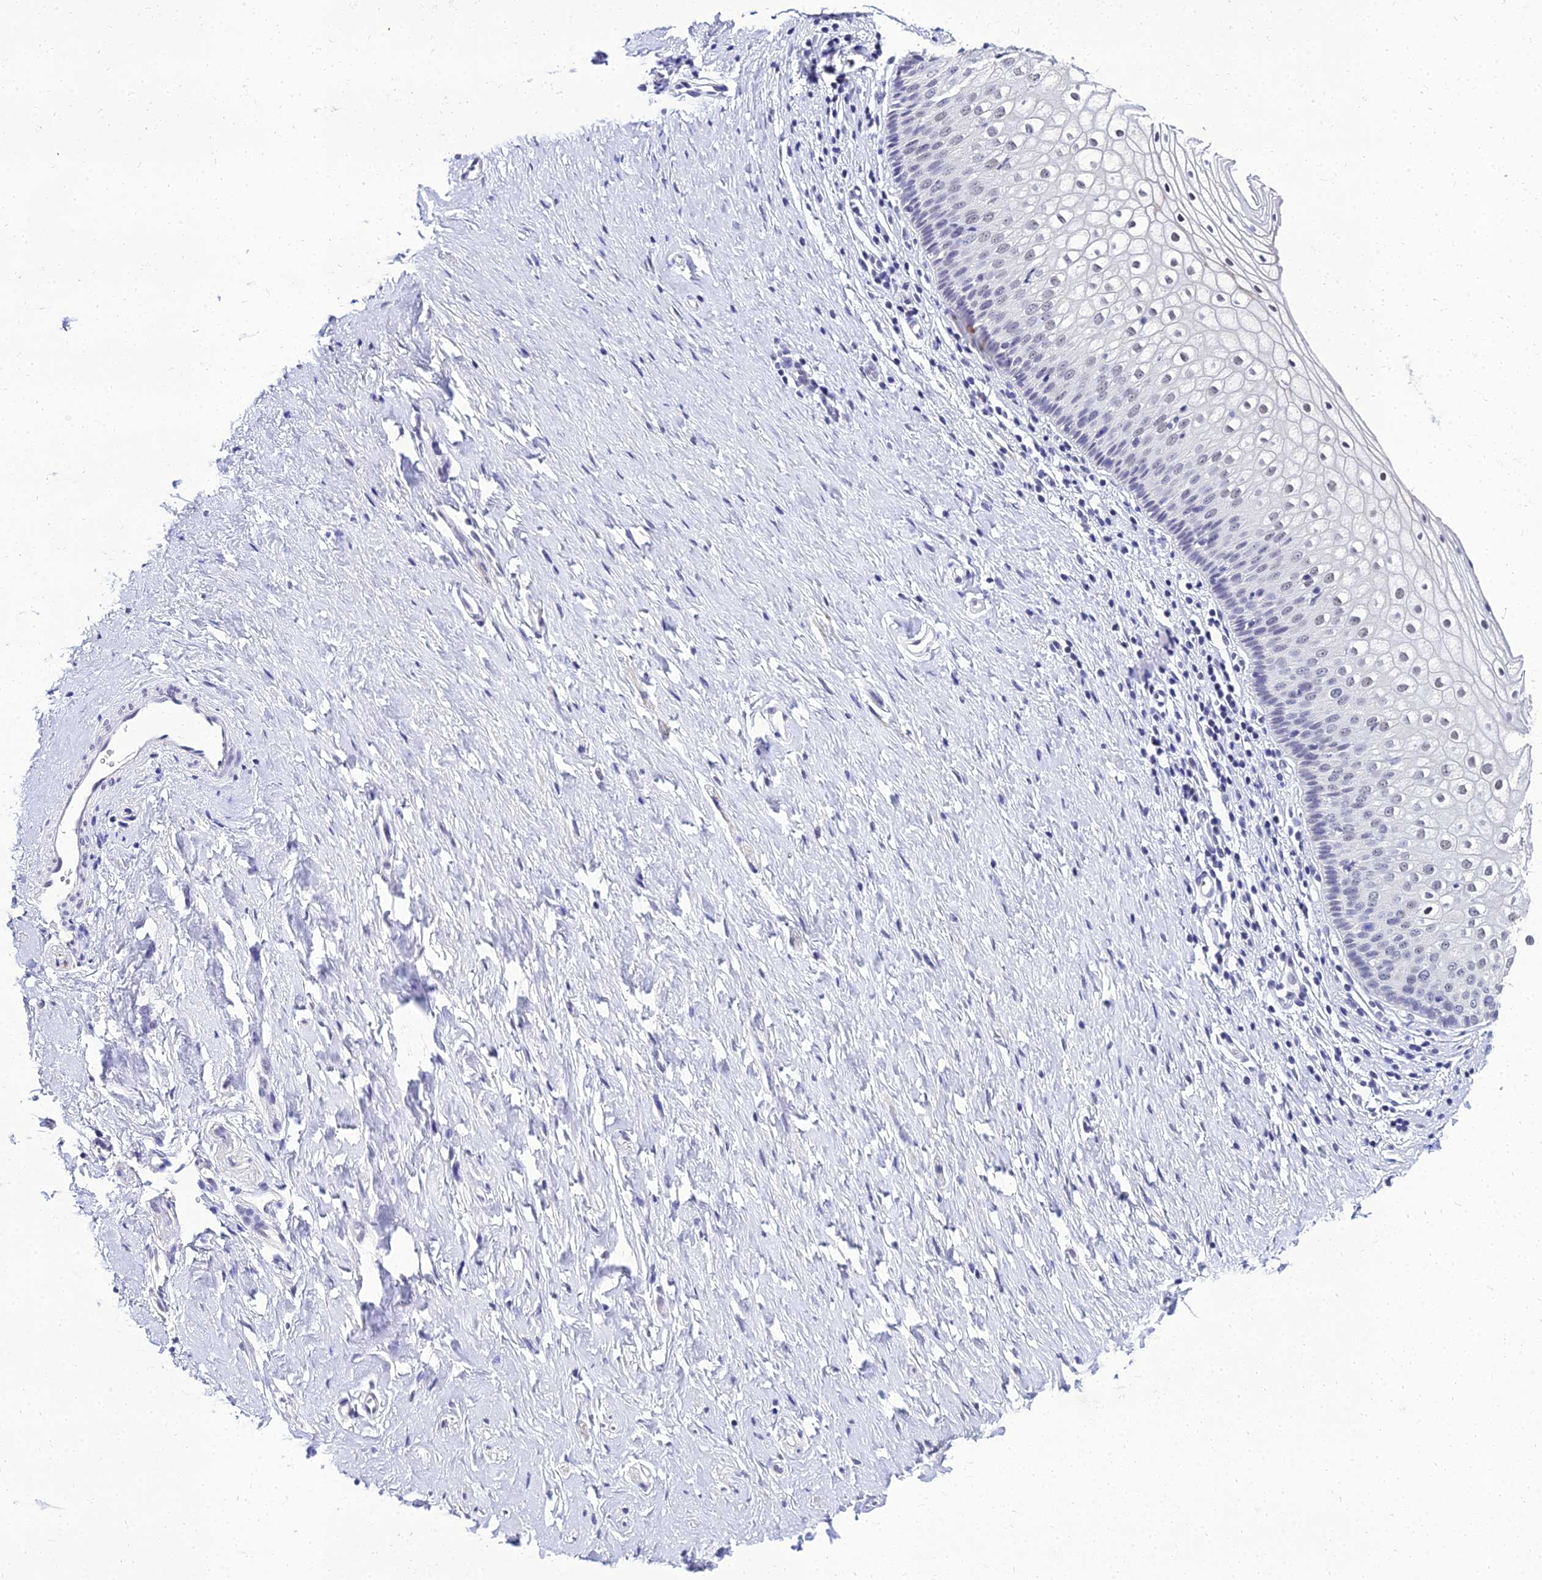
{"staining": {"intensity": "negative", "quantity": "none", "location": "none"}, "tissue": "vagina", "cell_type": "Squamous epithelial cells", "image_type": "normal", "snomed": [{"axis": "morphology", "description": "Normal tissue, NOS"}, {"axis": "topography", "description": "Vagina"}], "caption": "Immunohistochemistry (IHC) of benign human vagina reveals no positivity in squamous epithelial cells.", "gene": "PPP4R2", "patient": {"sex": "female", "age": 60}}